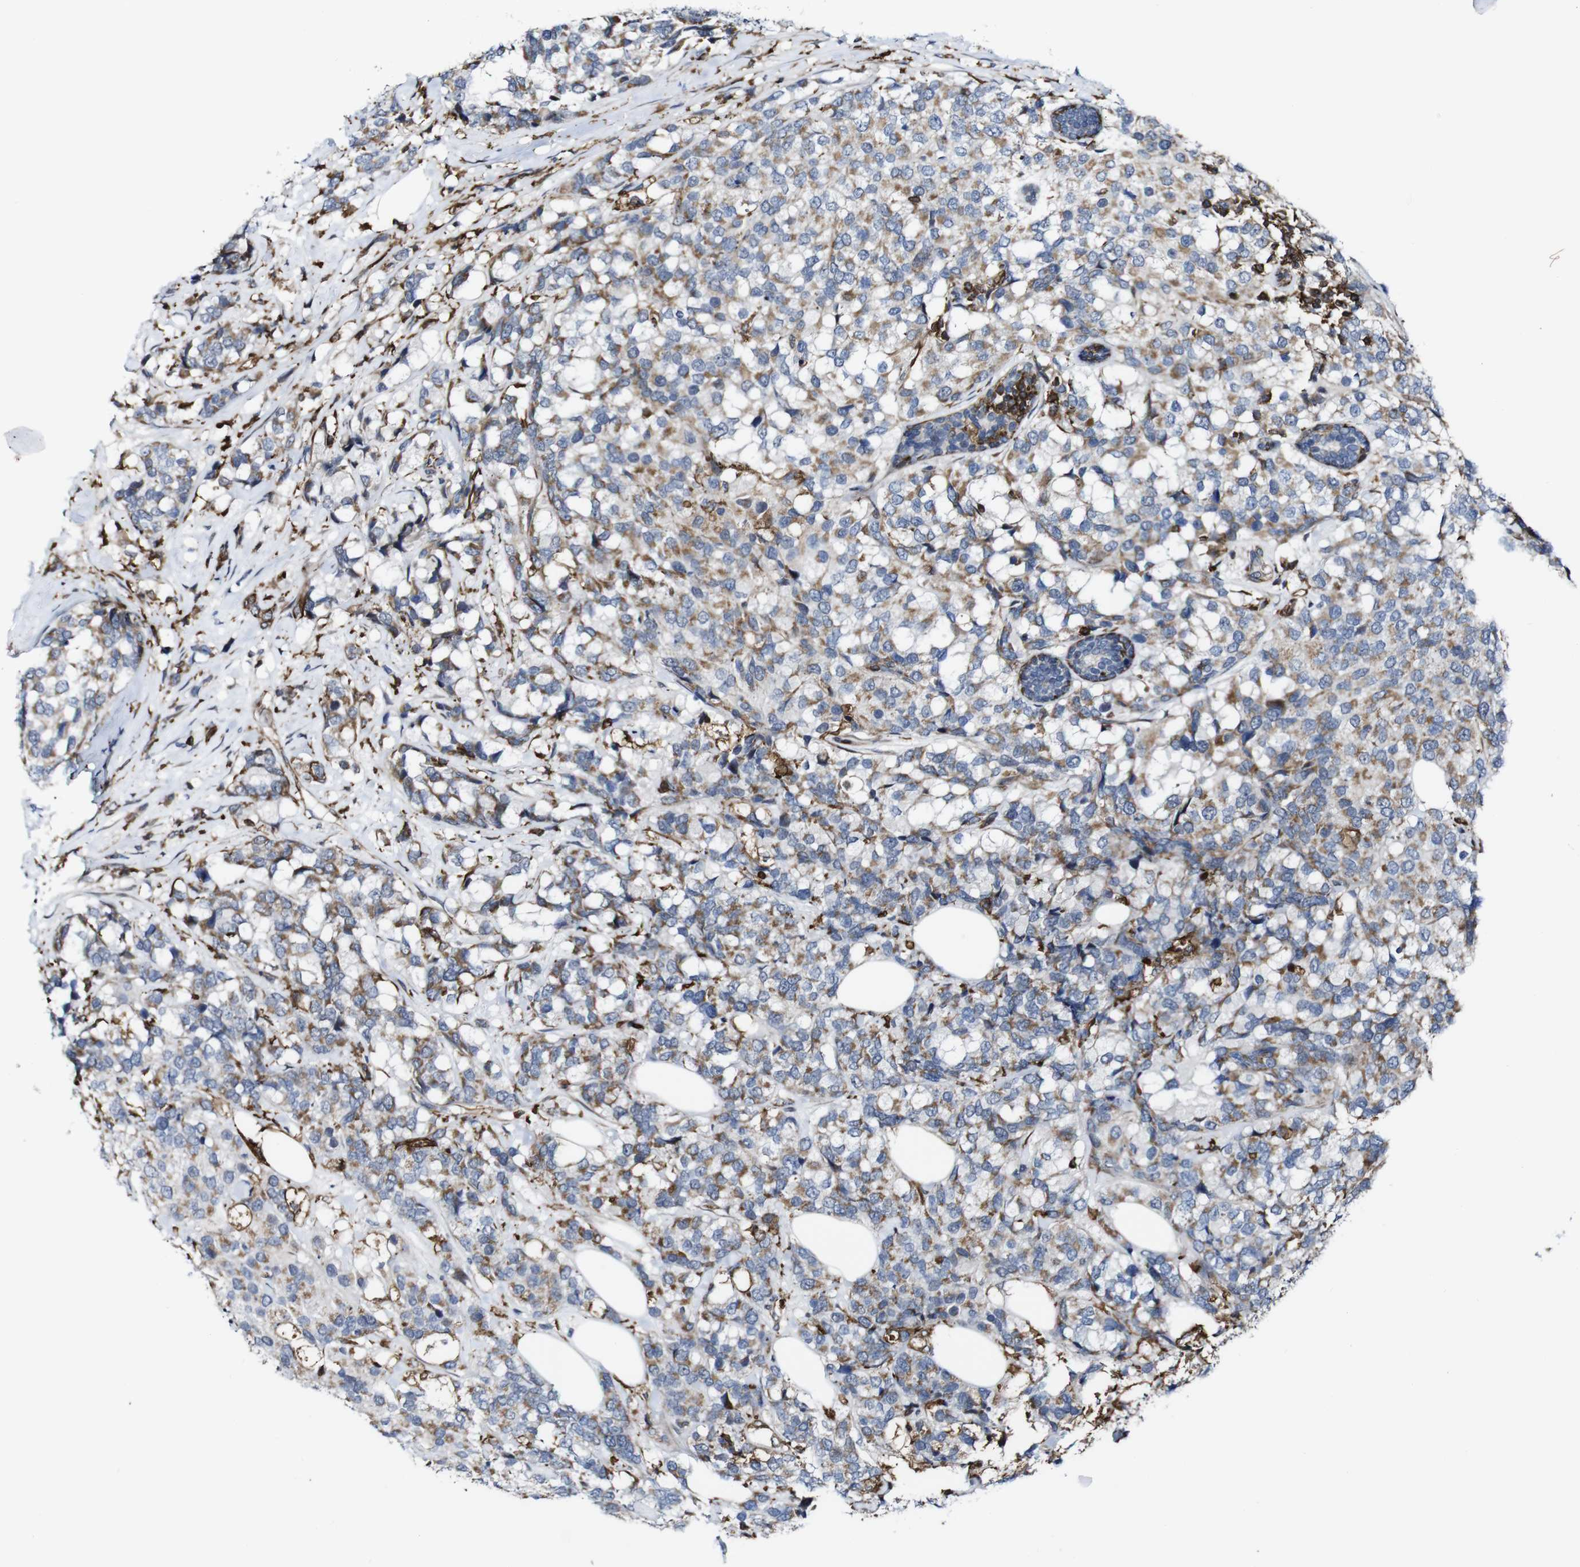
{"staining": {"intensity": "weak", "quantity": ">75%", "location": "cytoplasmic/membranous"}, "tissue": "breast cancer", "cell_type": "Tumor cells", "image_type": "cancer", "snomed": [{"axis": "morphology", "description": "Lobular carcinoma"}, {"axis": "topography", "description": "Breast"}], "caption": "A micrograph of lobular carcinoma (breast) stained for a protein shows weak cytoplasmic/membranous brown staining in tumor cells.", "gene": "JAK2", "patient": {"sex": "female", "age": 59}}